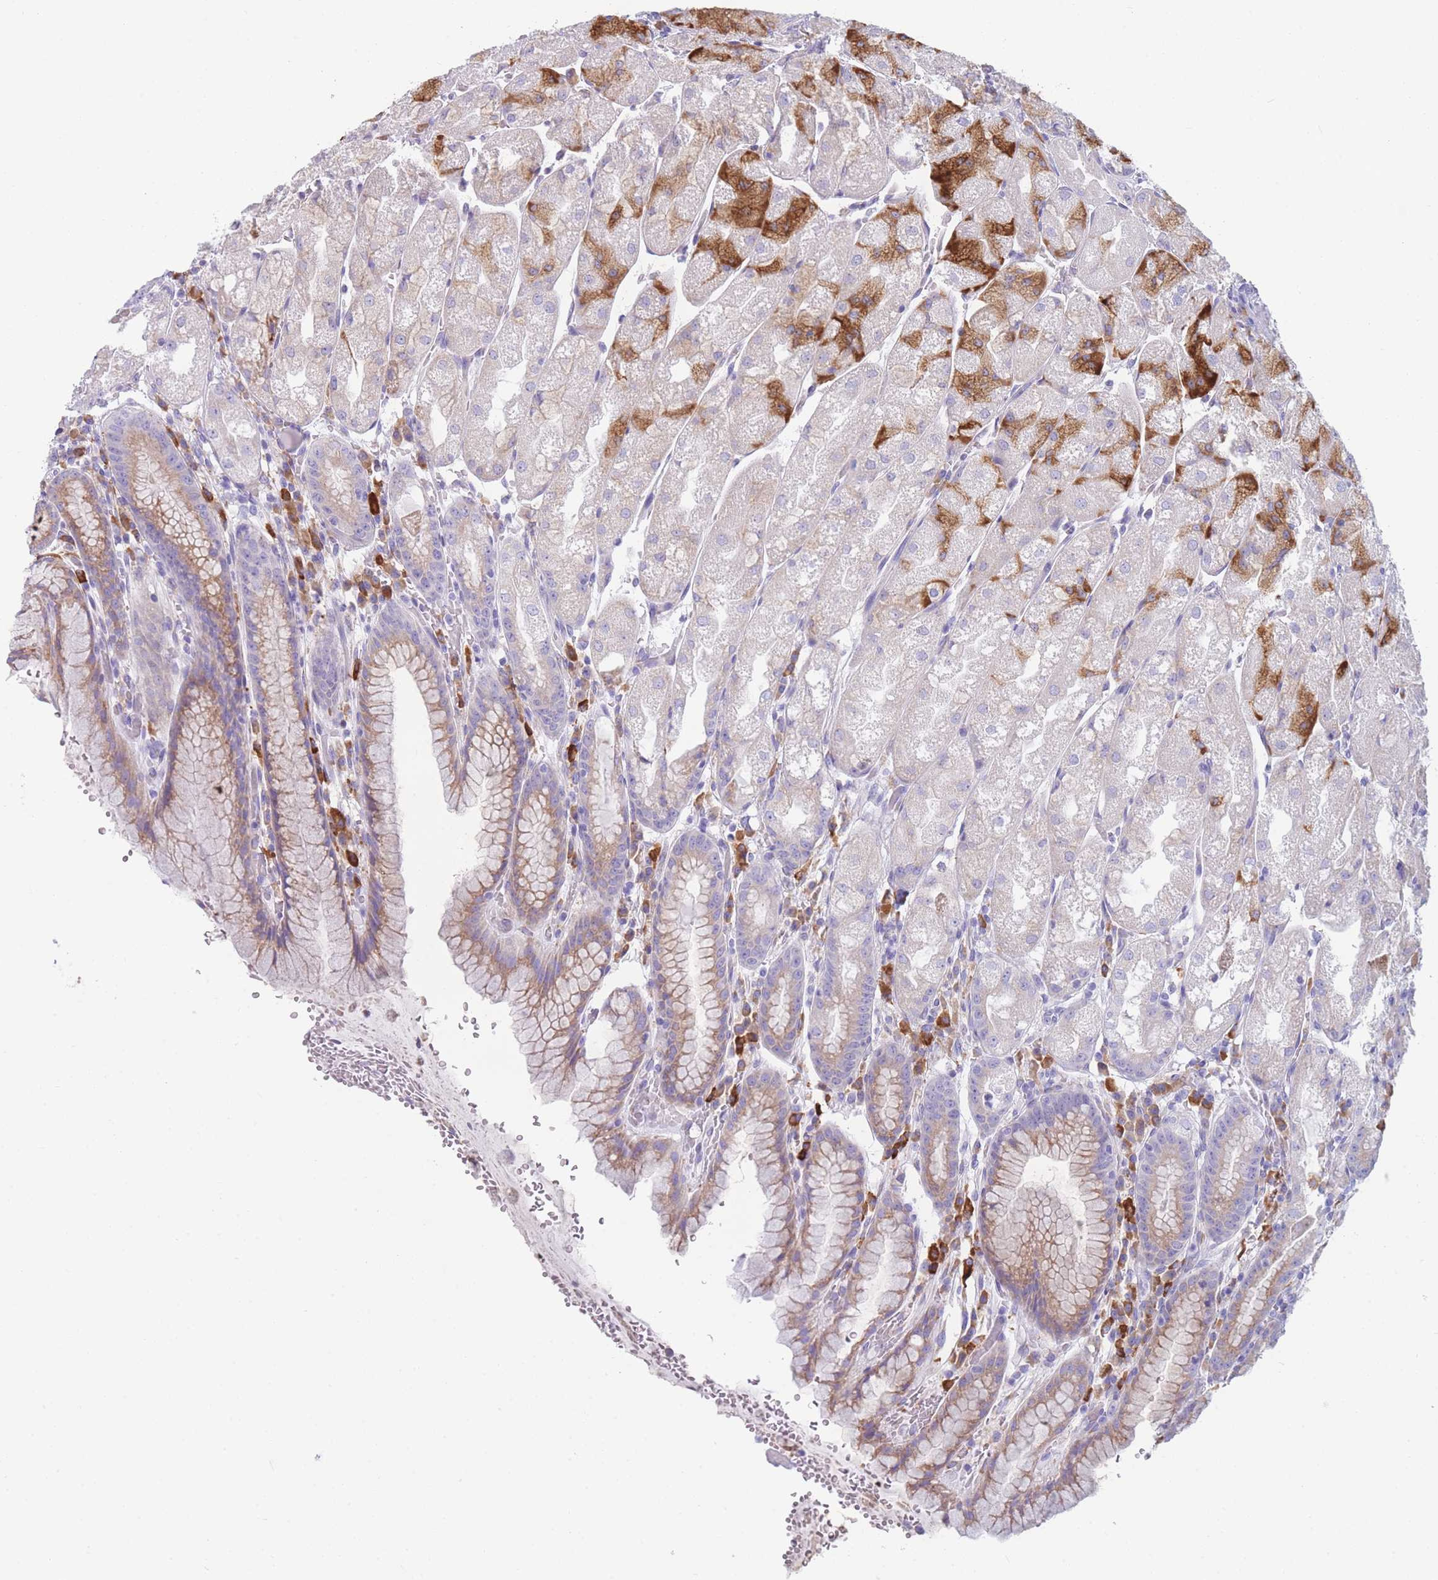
{"staining": {"intensity": "strong", "quantity": "<25%", "location": "cytoplasmic/membranous"}, "tissue": "stomach", "cell_type": "Glandular cells", "image_type": "normal", "snomed": [{"axis": "morphology", "description": "Normal tissue, NOS"}, {"axis": "topography", "description": "Stomach, upper"}], "caption": "Brown immunohistochemical staining in normal stomach demonstrates strong cytoplasmic/membranous staining in approximately <25% of glandular cells.", "gene": "XKR8", "patient": {"sex": "male", "age": 52}}